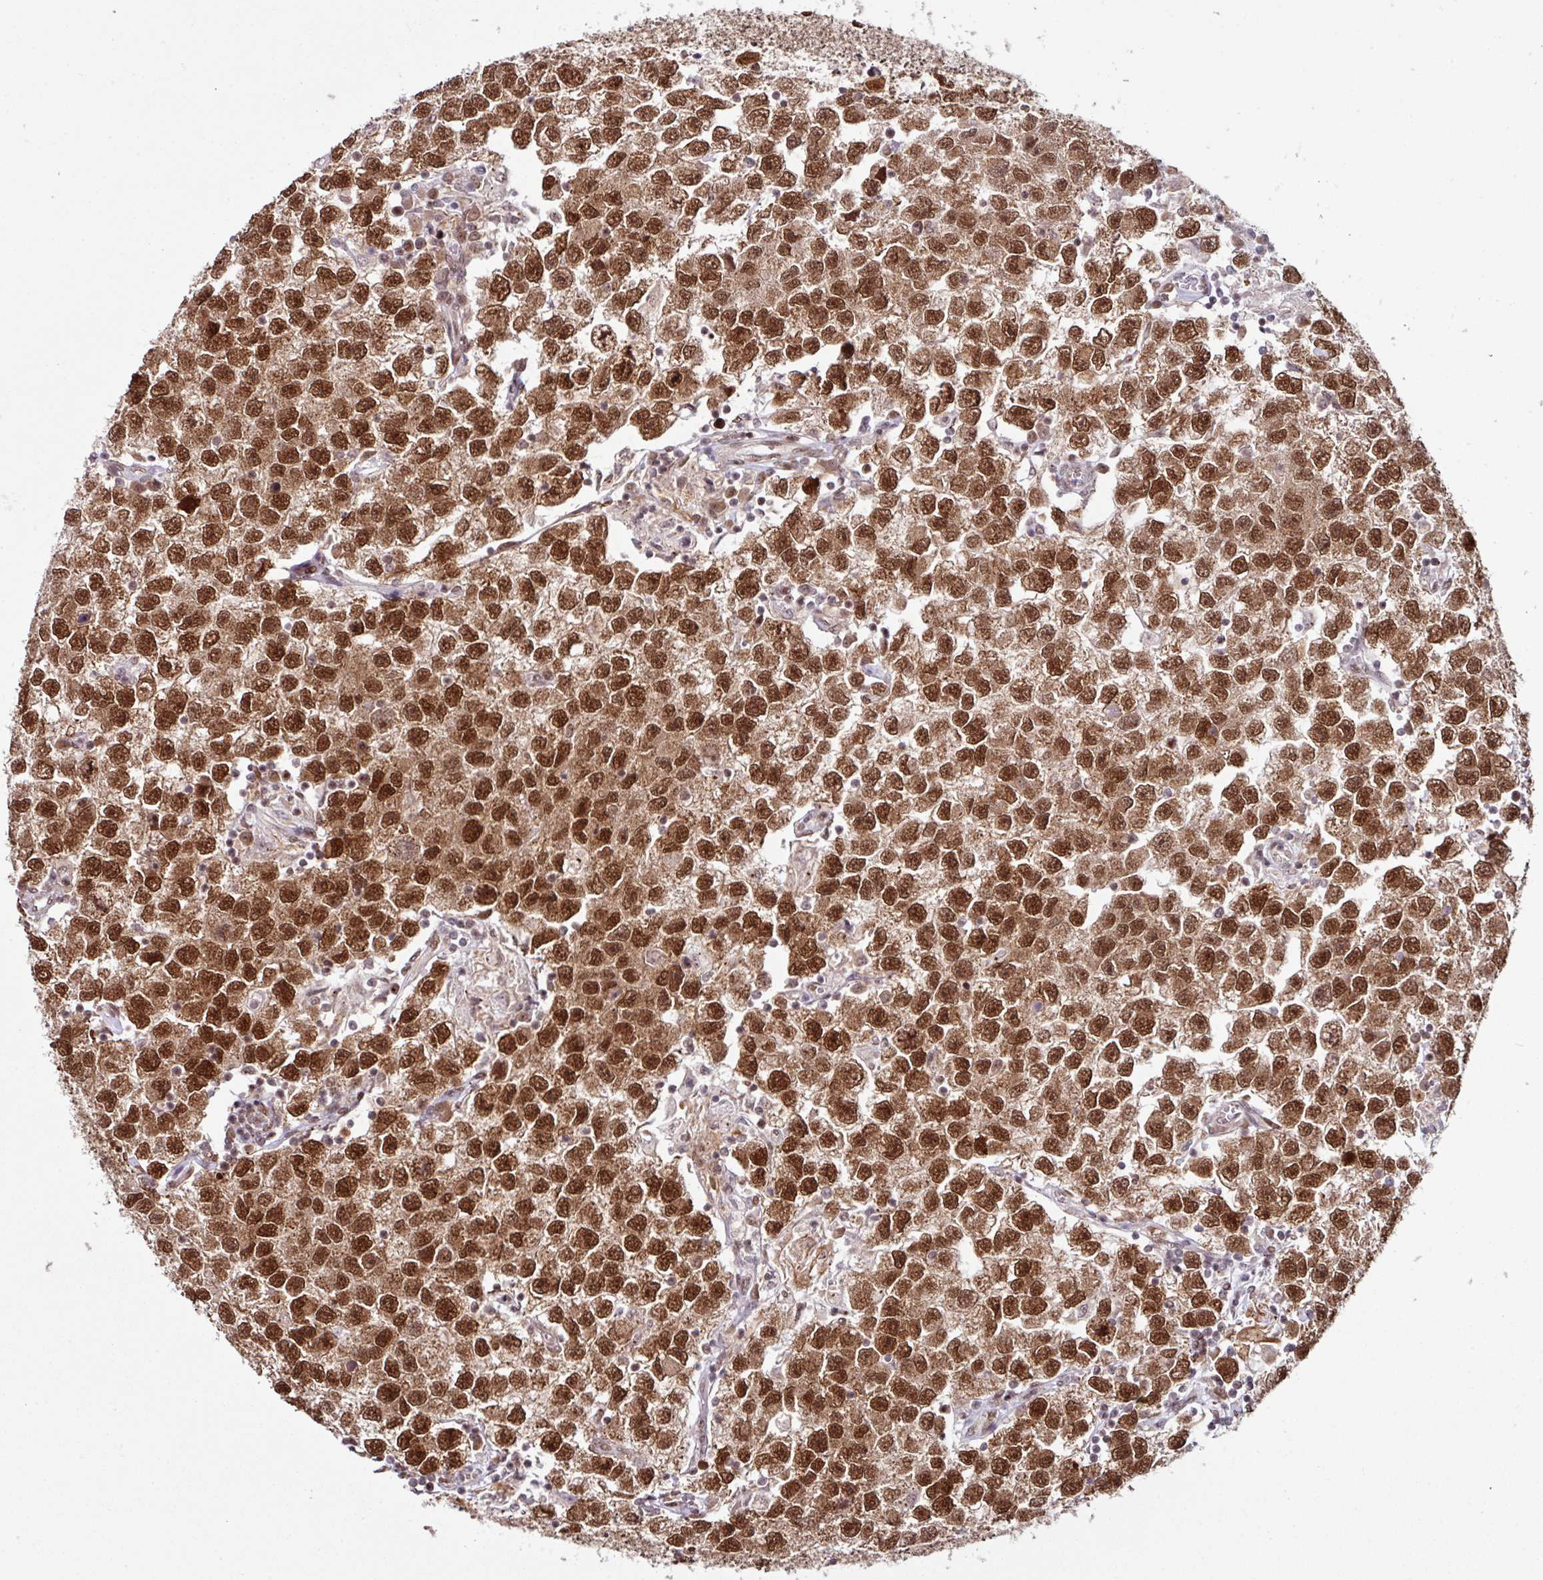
{"staining": {"intensity": "strong", "quantity": ">75%", "location": "cytoplasmic/membranous,nuclear"}, "tissue": "testis cancer", "cell_type": "Tumor cells", "image_type": "cancer", "snomed": [{"axis": "morphology", "description": "Seminoma, NOS"}, {"axis": "topography", "description": "Testis"}], "caption": "Testis cancer (seminoma) stained with DAB (3,3'-diaminobenzidine) immunohistochemistry (IHC) shows high levels of strong cytoplasmic/membranous and nuclear staining in approximately >75% of tumor cells.", "gene": "MORF4L2", "patient": {"sex": "male", "age": 26}}